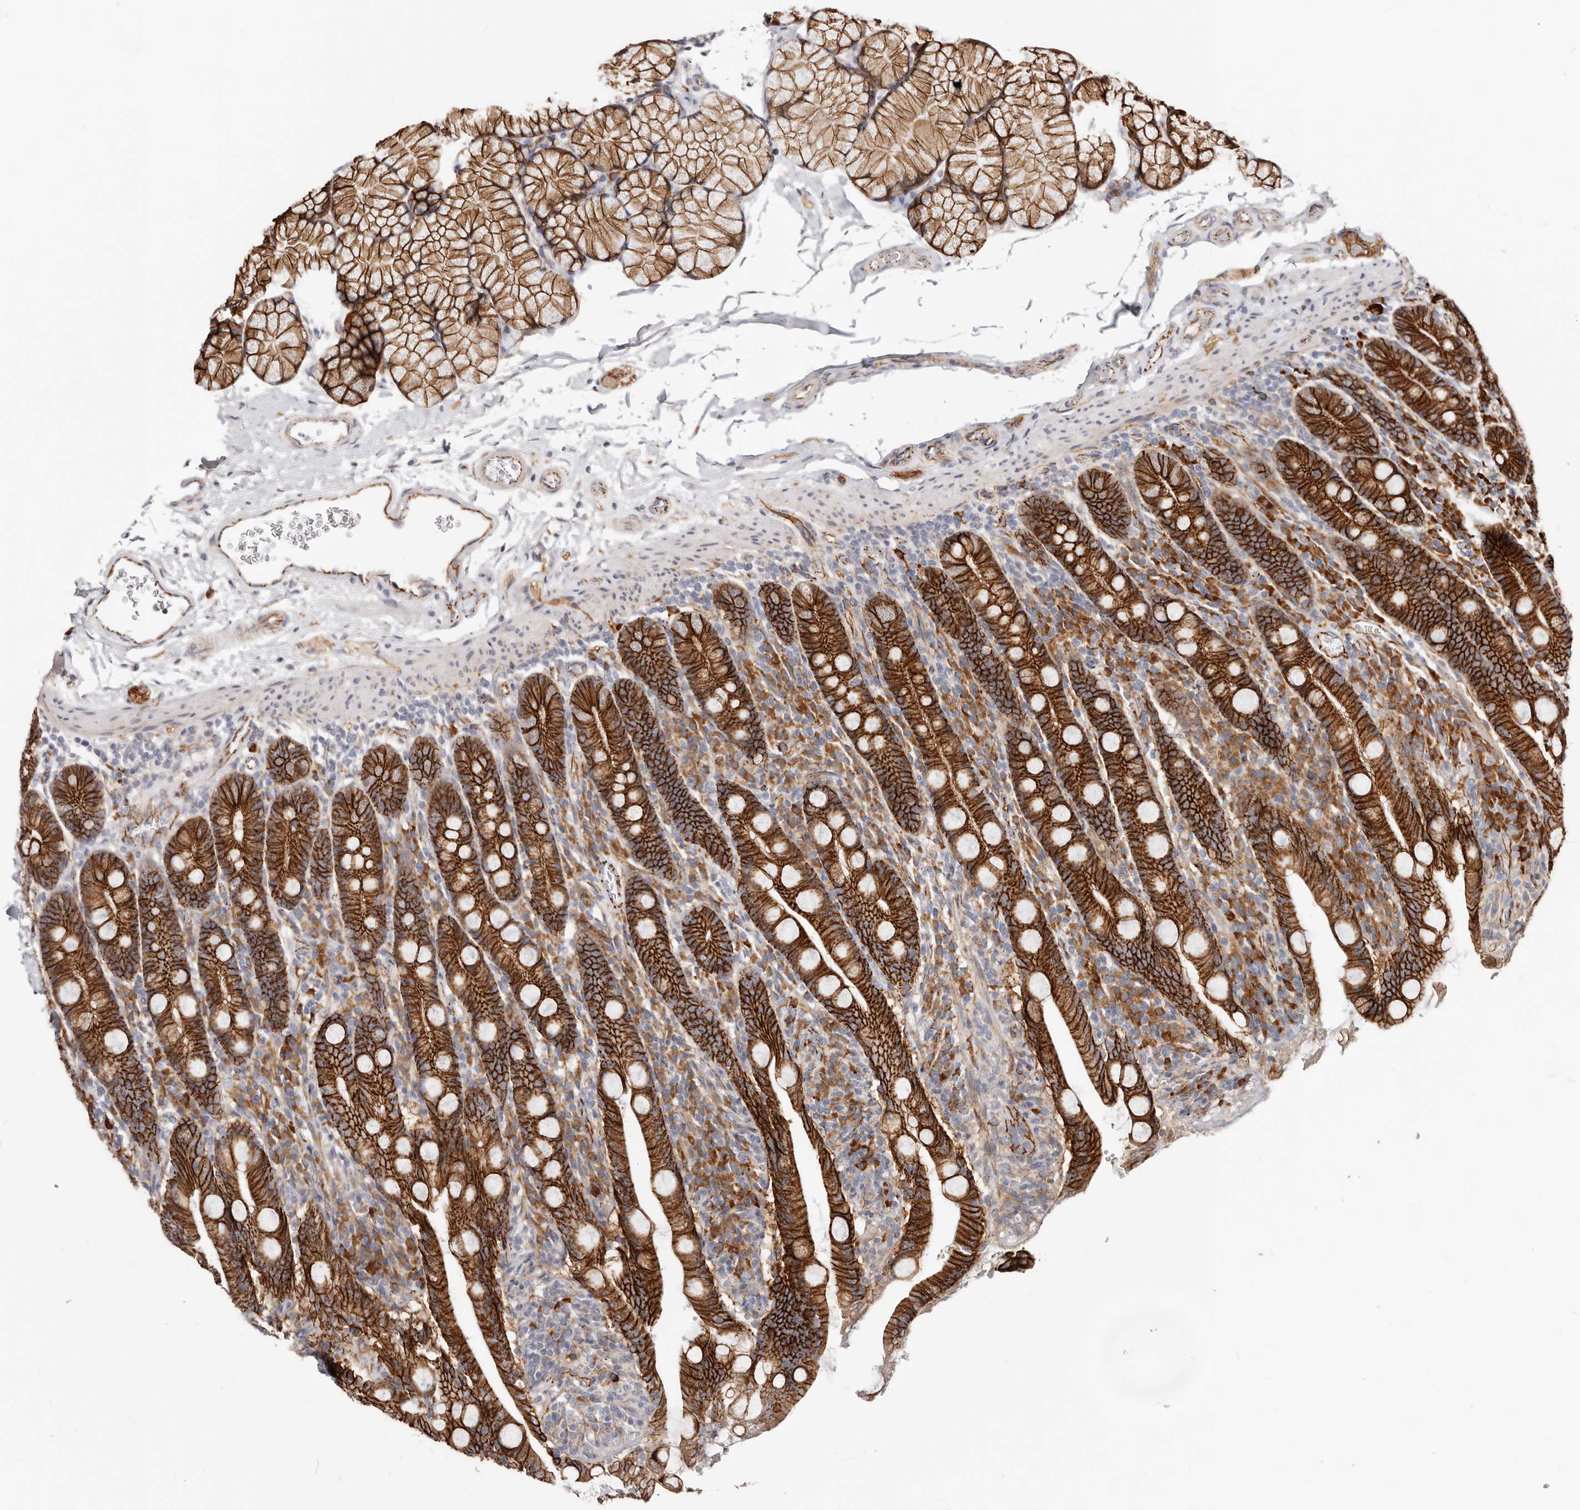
{"staining": {"intensity": "strong", "quantity": ">75%", "location": "cytoplasmic/membranous"}, "tissue": "duodenum", "cell_type": "Glandular cells", "image_type": "normal", "snomed": [{"axis": "morphology", "description": "Normal tissue, NOS"}, {"axis": "topography", "description": "Duodenum"}], "caption": "A brown stain highlights strong cytoplasmic/membranous expression of a protein in glandular cells of normal human duodenum.", "gene": "CTNNB1", "patient": {"sex": "male", "age": 35}}